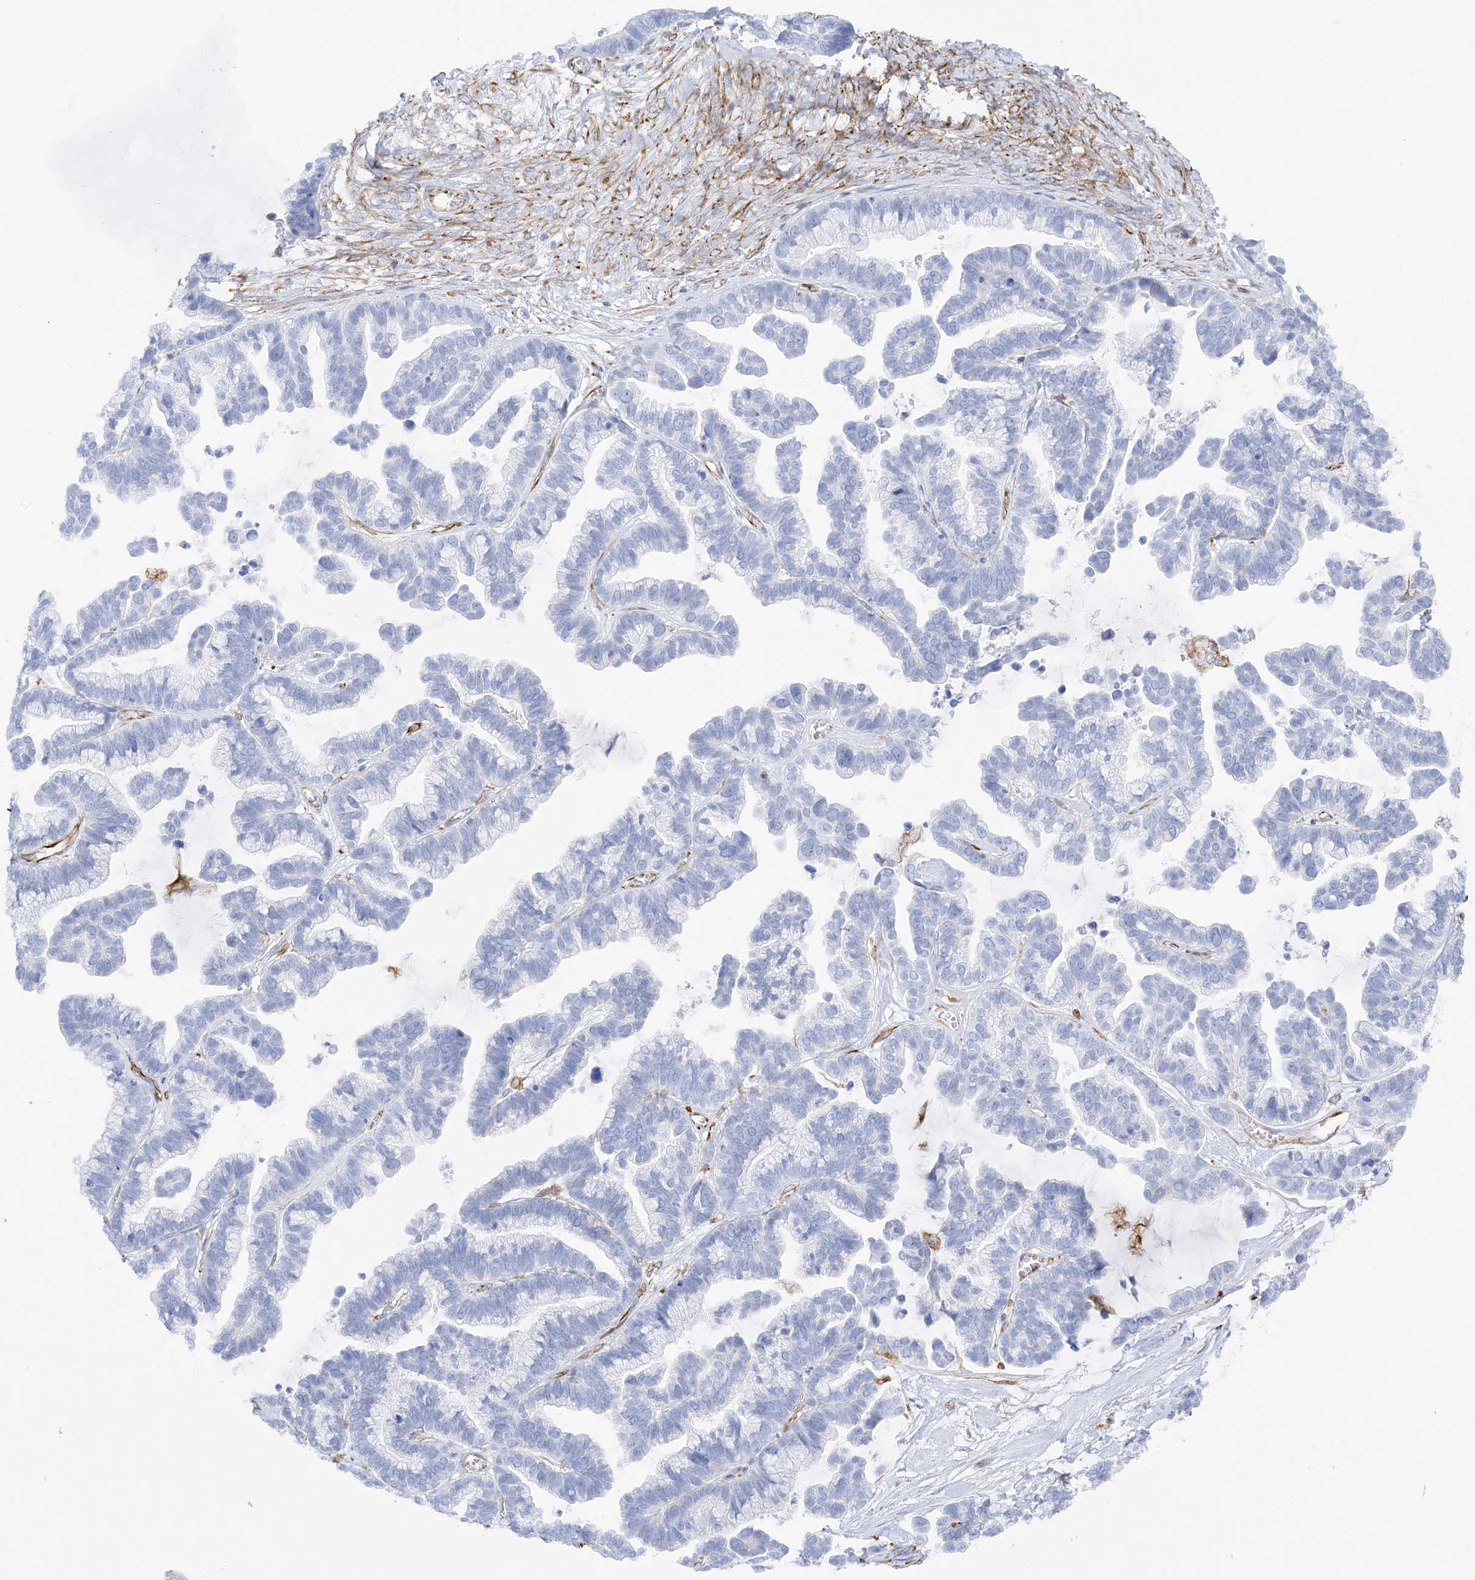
{"staining": {"intensity": "negative", "quantity": "none", "location": "none"}, "tissue": "ovarian cancer", "cell_type": "Tumor cells", "image_type": "cancer", "snomed": [{"axis": "morphology", "description": "Cystadenocarcinoma, serous, NOS"}, {"axis": "topography", "description": "Ovary"}], "caption": "Immunohistochemistry photomicrograph of neoplastic tissue: human serous cystadenocarcinoma (ovarian) stained with DAB exhibits no significant protein staining in tumor cells.", "gene": "PID1", "patient": {"sex": "female", "age": 56}}